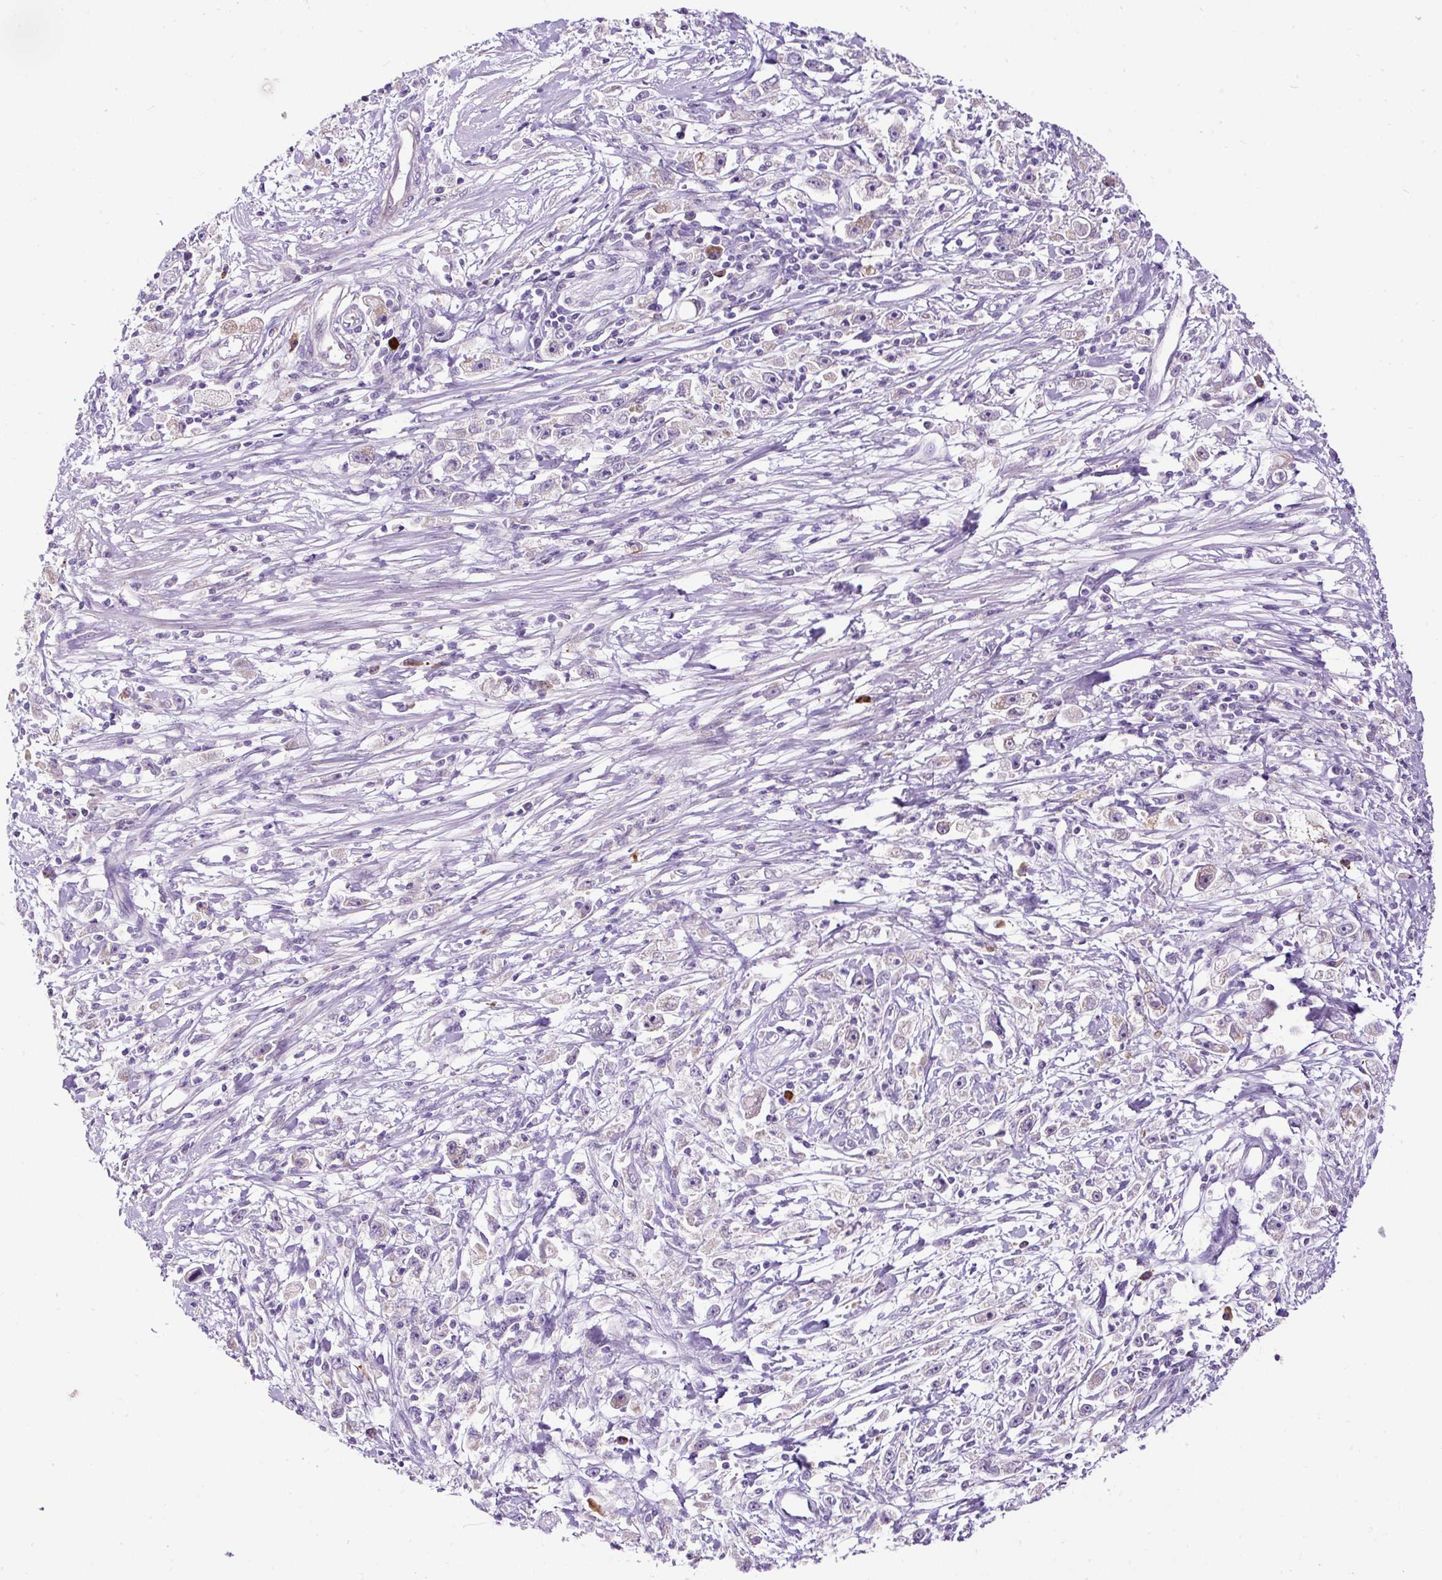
{"staining": {"intensity": "negative", "quantity": "none", "location": "none"}, "tissue": "stomach cancer", "cell_type": "Tumor cells", "image_type": "cancer", "snomed": [{"axis": "morphology", "description": "Adenocarcinoma, NOS"}, {"axis": "topography", "description": "Stomach"}], "caption": "An IHC image of adenocarcinoma (stomach) is shown. There is no staining in tumor cells of adenocarcinoma (stomach). Brightfield microscopy of immunohistochemistry stained with DAB (3,3'-diaminobenzidine) (brown) and hematoxylin (blue), captured at high magnification.", "gene": "FMC1", "patient": {"sex": "female", "age": 59}}